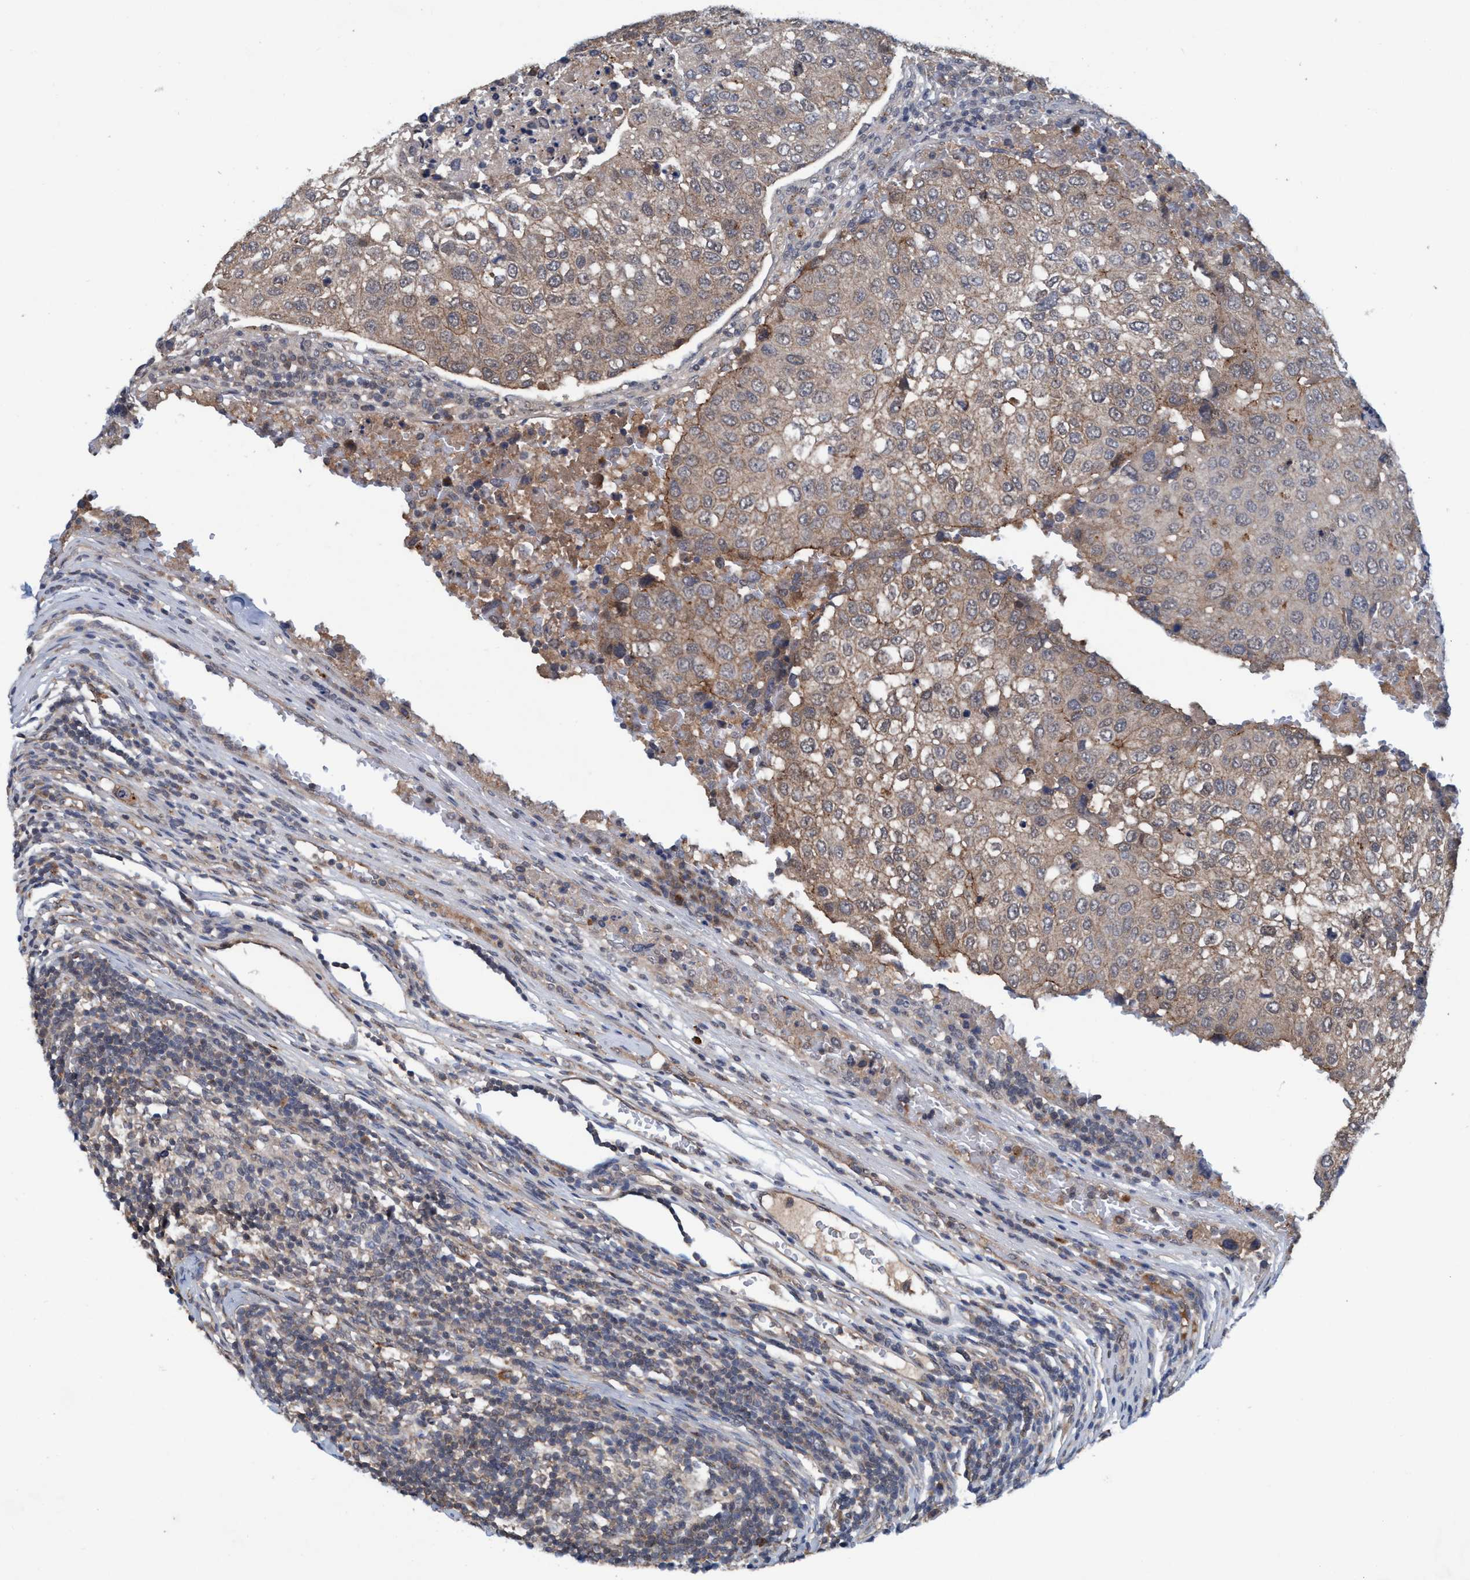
{"staining": {"intensity": "weak", "quantity": "25%-75%", "location": "cytoplasmic/membranous"}, "tissue": "urothelial cancer", "cell_type": "Tumor cells", "image_type": "cancer", "snomed": [{"axis": "morphology", "description": "Urothelial carcinoma, High grade"}, {"axis": "topography", "description": "Lymph node"}, {"axis": "topography", "description": "Urinary bladder"}], "caption": "DAB (3,3'-diaminobenzidine) immunohistochemical staining of human high-grade urothelial carcinoma exhibits weak cytoplasmic/membranous protein expression in about 25%-75% of tumor cells. (IHC, brightfield microscopy, high magnification).", "gene": "TRIM65", "patient": {"sex": "male", "age": 51}}